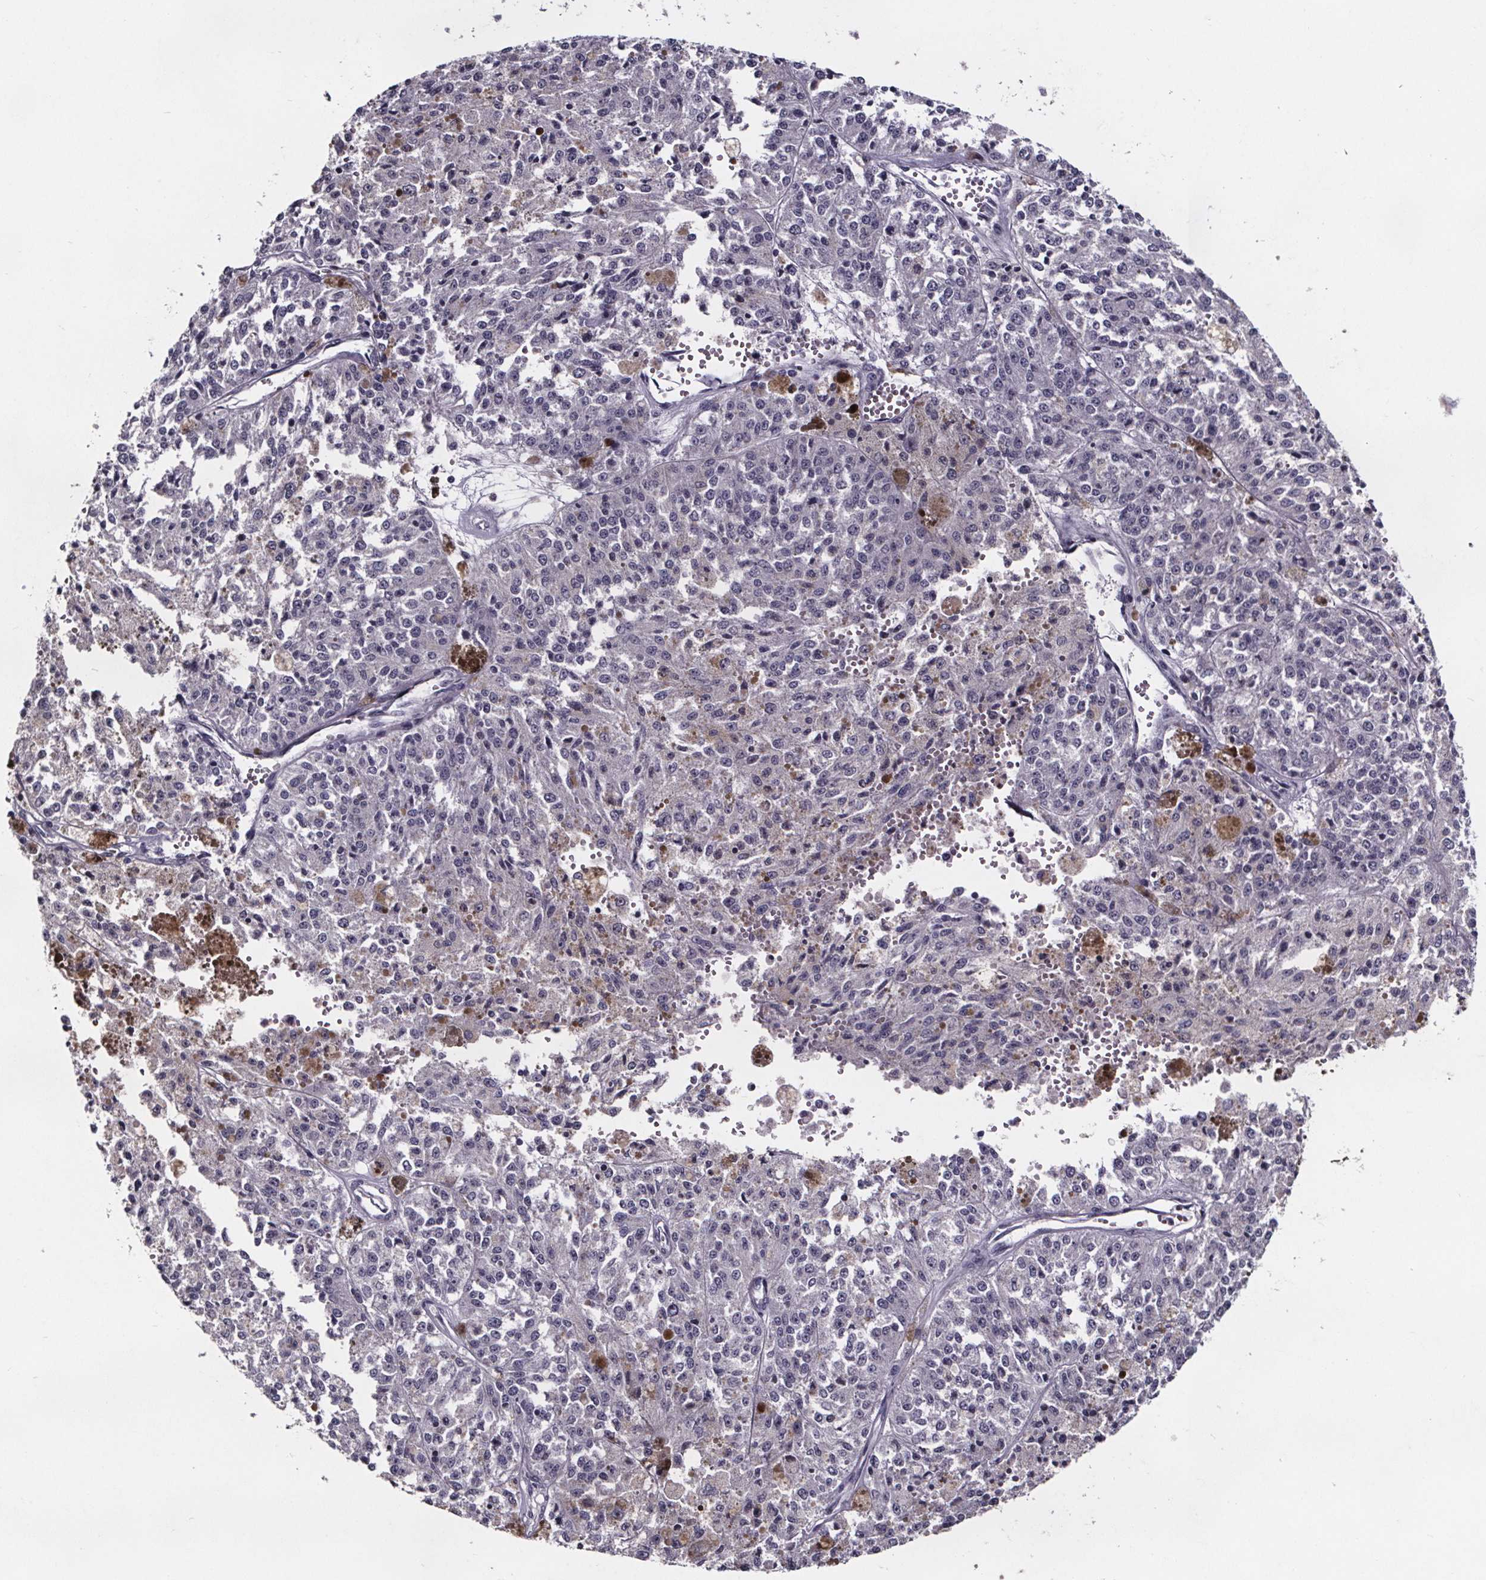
{"staining": {"intensity": "negative", "quantity": "none", "location": "none"}, "tissue": "melanoma", "cell_type": "Tumor cells", "image_type": "cancer", "snomed": [{"axis": "morphology", "description": "Malignant melanoma, Metastatic site"}, {"axis": "topography", "description": "Lymph node"}], "caption": "Image shows no significant protein expression in tumor cells of melanoma.", "gene": "AR", "patient": {"sex": "female", "age": 64}}